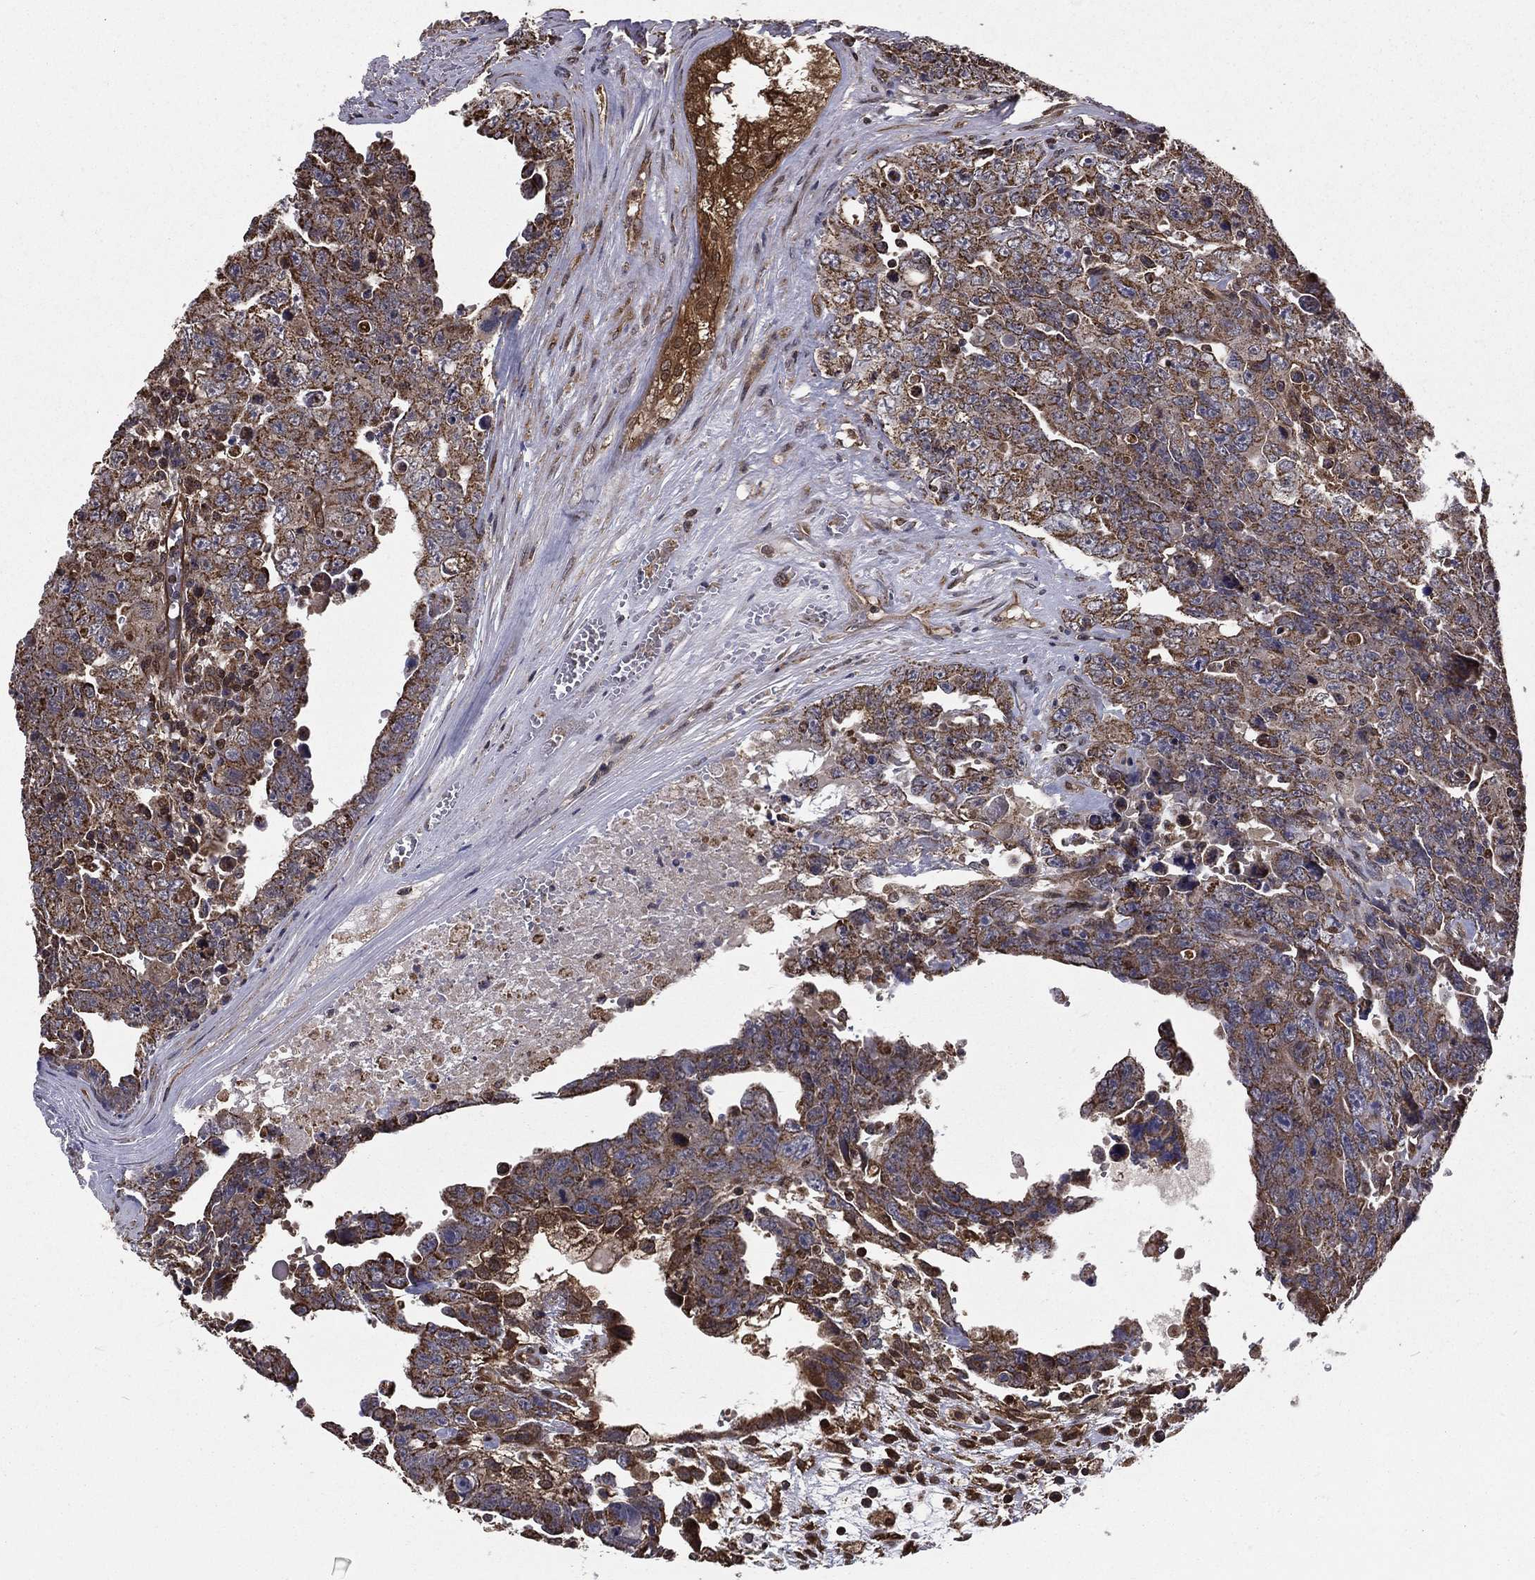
{"staining": {"intensity": "weak", "quantity": ">75%", "location": "cytoplasmic/membranous"}, "tissue": "testis cancer", "cell_type": "Tumor cells", "image_type": "cancer", "snomed": [{"axis": "morphology", "description": "Carcinoma, Embryonal, NOS"}, {"axis": "topography", "description": "Testis"}], "caption": "IHC histopathology image of testis cancer stained for a protein (brown), which displays low levels of weak cytoplasmic/membranous expression in about >75% of tumor cells.", "gene": "RIGI", "patient": {"sex": "male", "age": 24}}